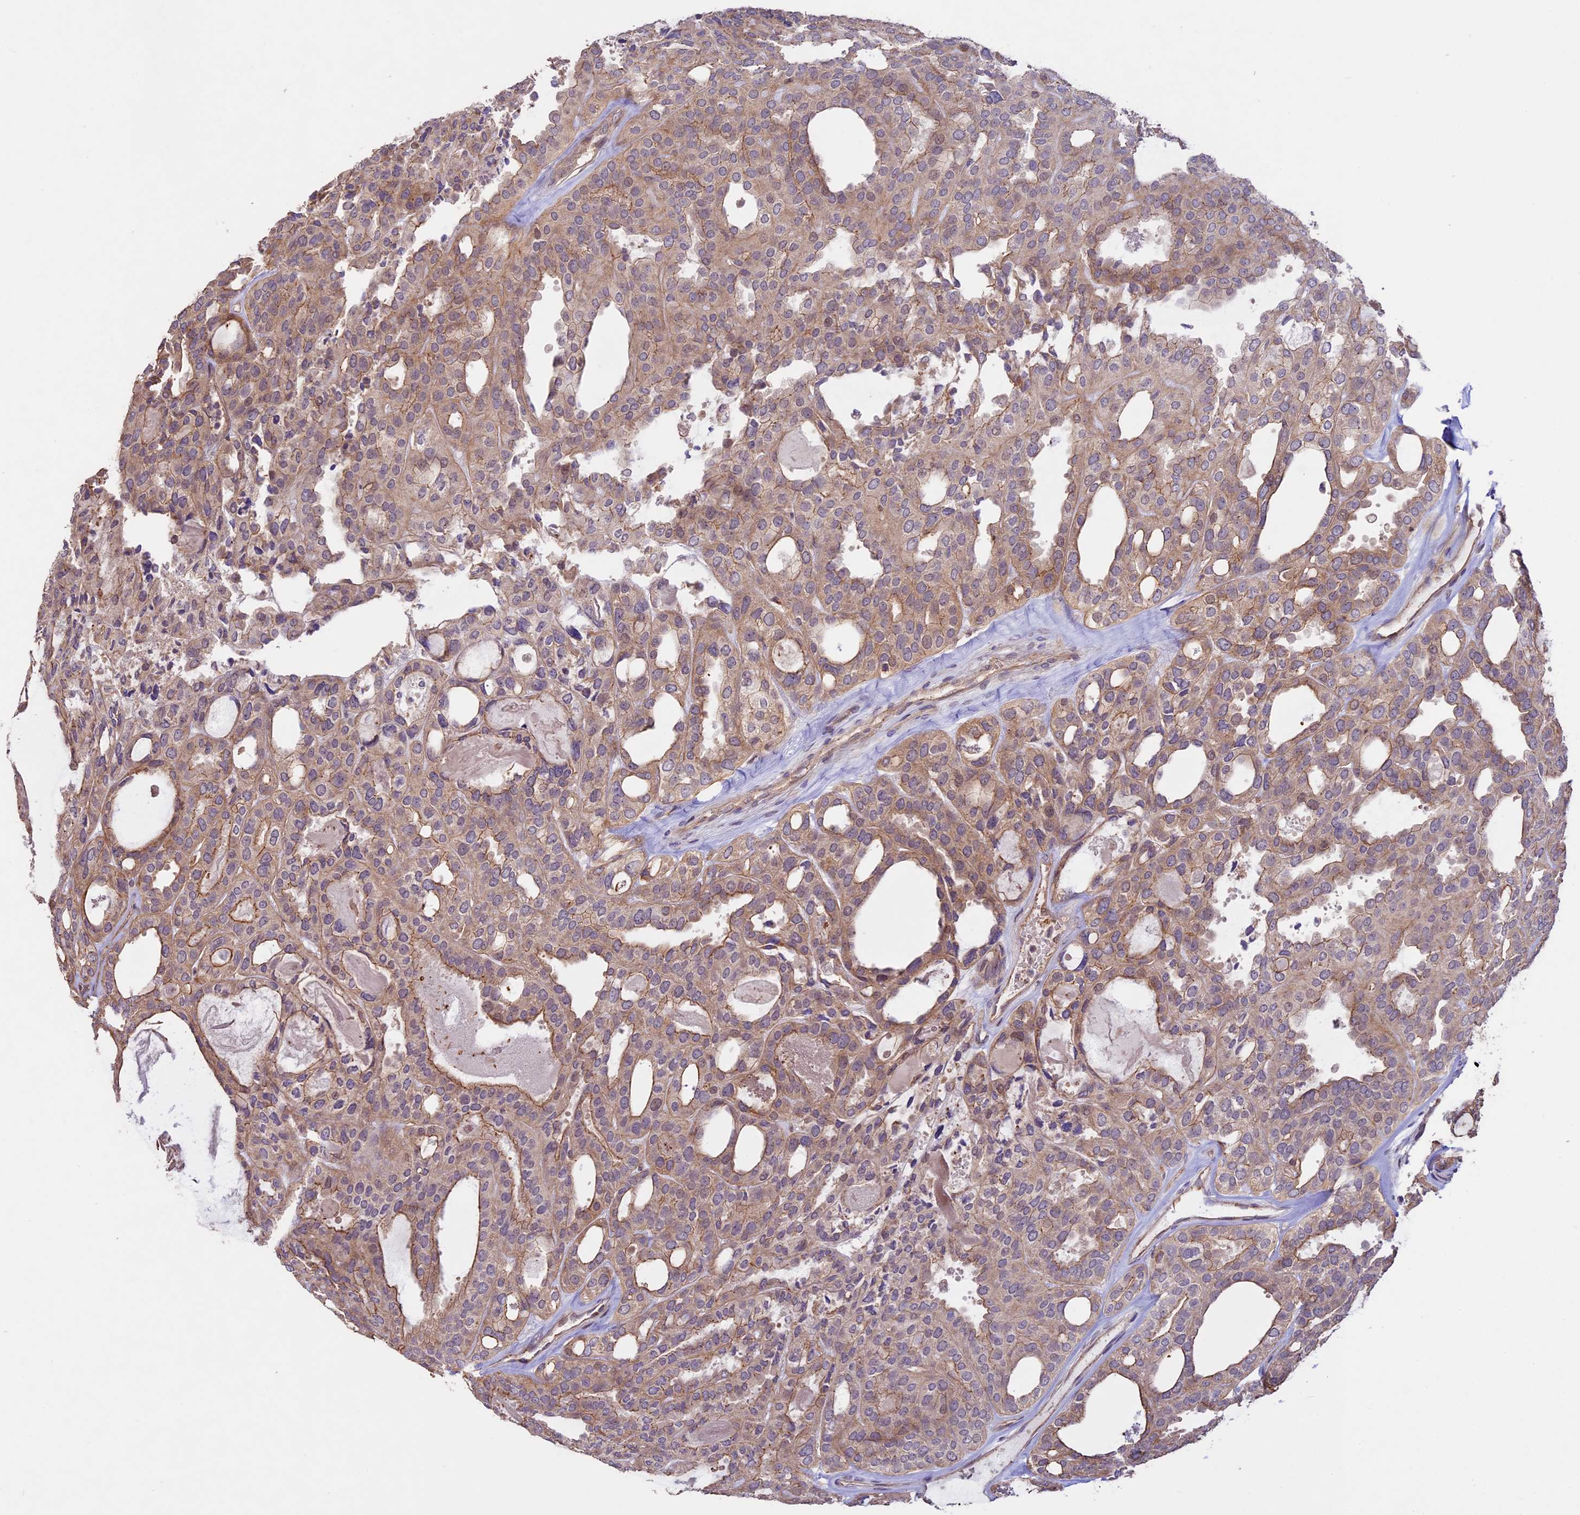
{"staining": {"intensity": "moderate", "quantity": ">75%", "location": "cytoplasmic/membranous"}, "tissue": "thyroid cancer", "cell_type": "Tumor cells", "image_type": "cancer", "snomed": [{"axis": "morphology", "description": "Follicular adenoma carcinoma, NOS"}, {"axis": "topography", "description": "Thyroid gland"}], "caption": "Protein analysis of follicular adenoma carcinoma (thyroid) tissue displays moderate cytoplasmic/membranous staining in about >75% of tumor cells. The protein is shown in brown color, while the nuclei are stained blue.", "gene": "BCAS4", "patient": {"sex": "male", "age": 75}}